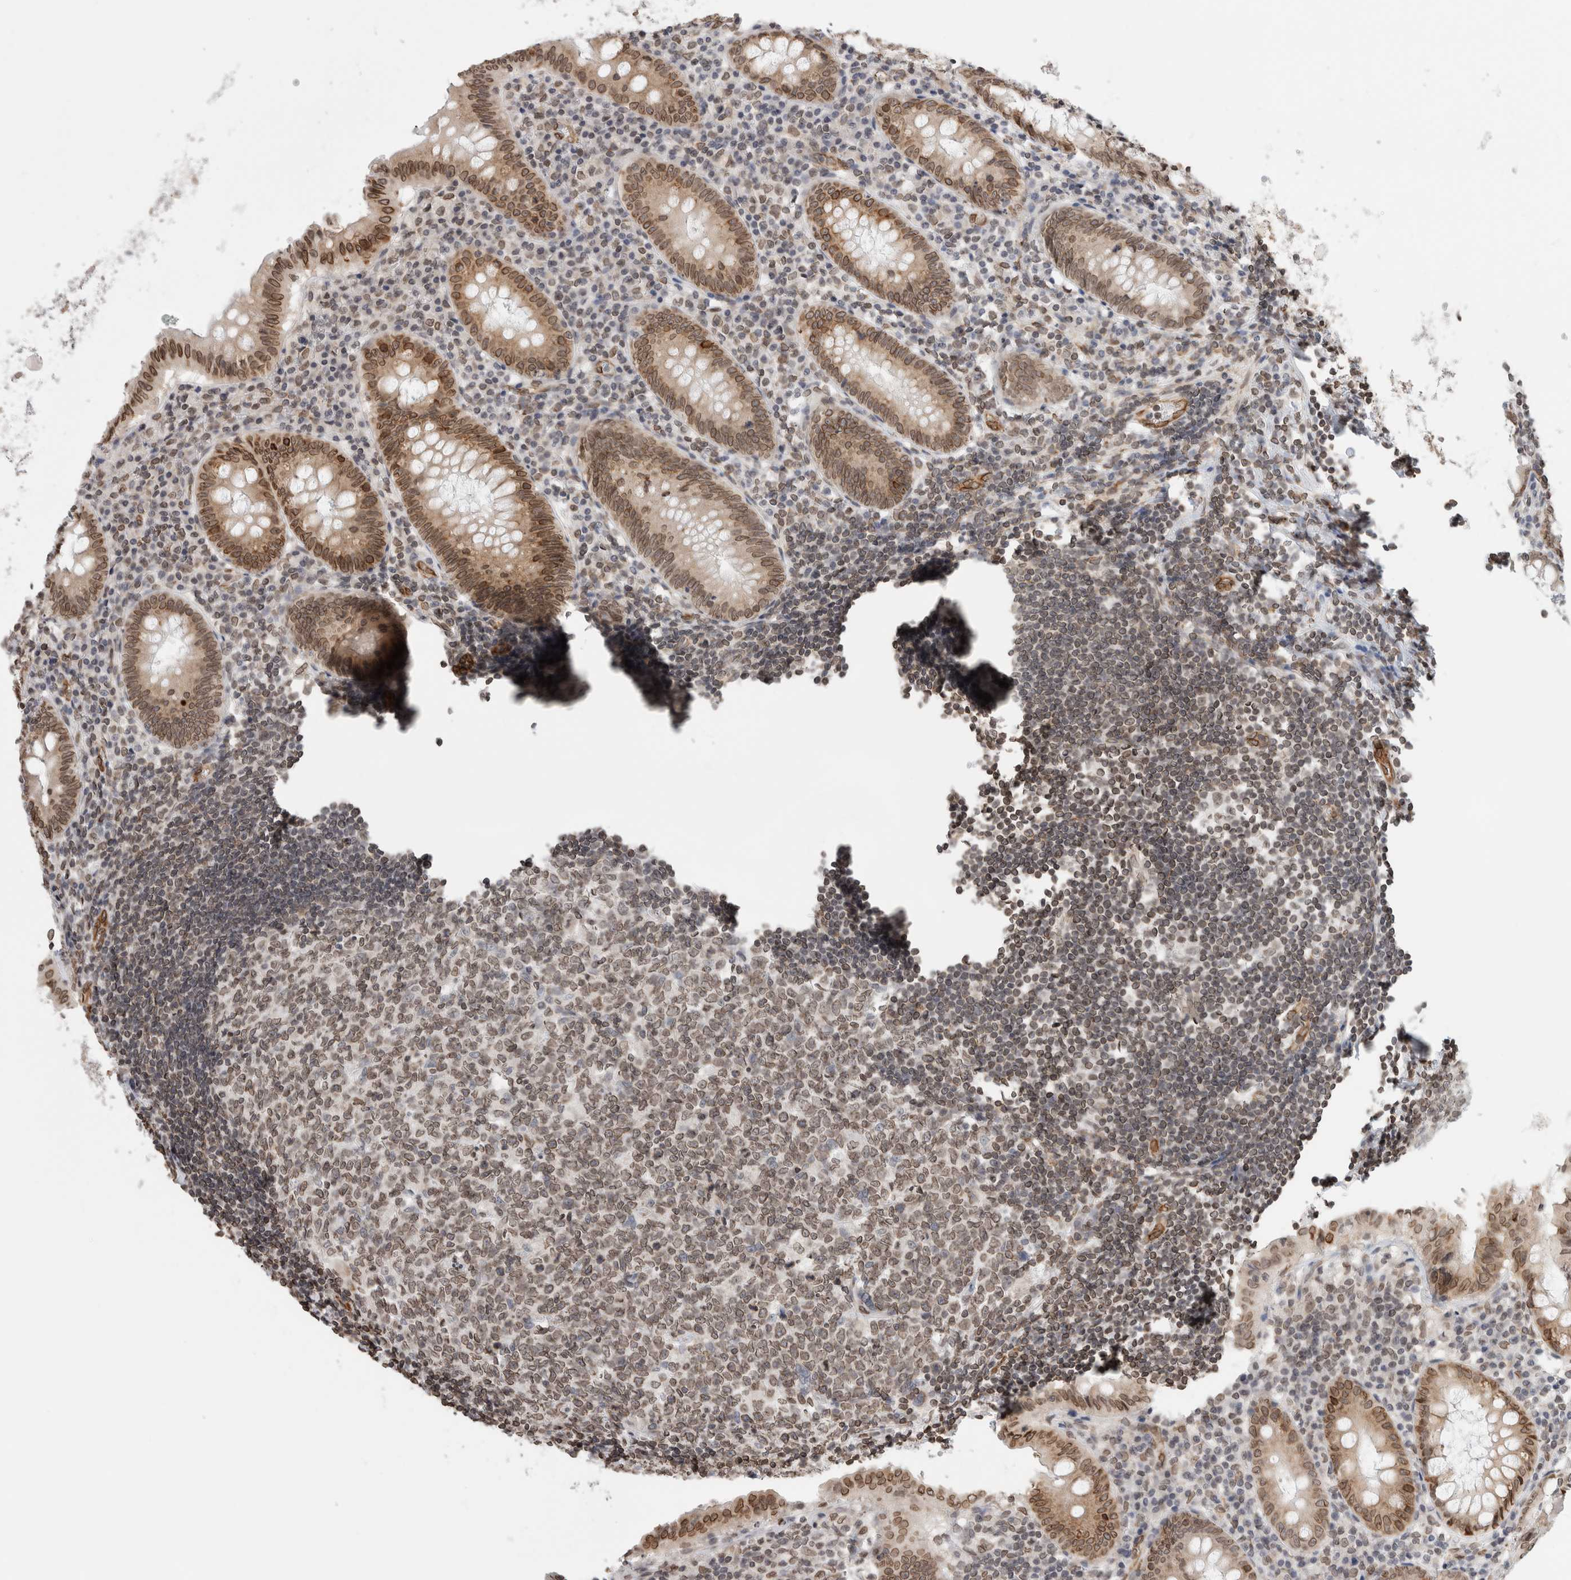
{"staining": {"intensity": "moderate", "quantity": ">75%", "location": "cytoplasmic/membranous,nuclear"}, "tissue": "appendix", "cell_type": "Glandular cells", "image_type": "normal", "snomed": [{"axis": "morphology", "description": "Normal tissue, NOS"}, {"axis": "topography", "description": "Appendix"}], "caption": "Brown immunohistochemical staining in unremarkable human appendix exhibits moderate cytoplasmic/membranous,nuclear expression in approximately >75% of glandular cells. (DAB = brown stain, brightfield microscopy at high magnification).", "gene": "RBMX2", "patient": {"sex": "female", "age": 54}}